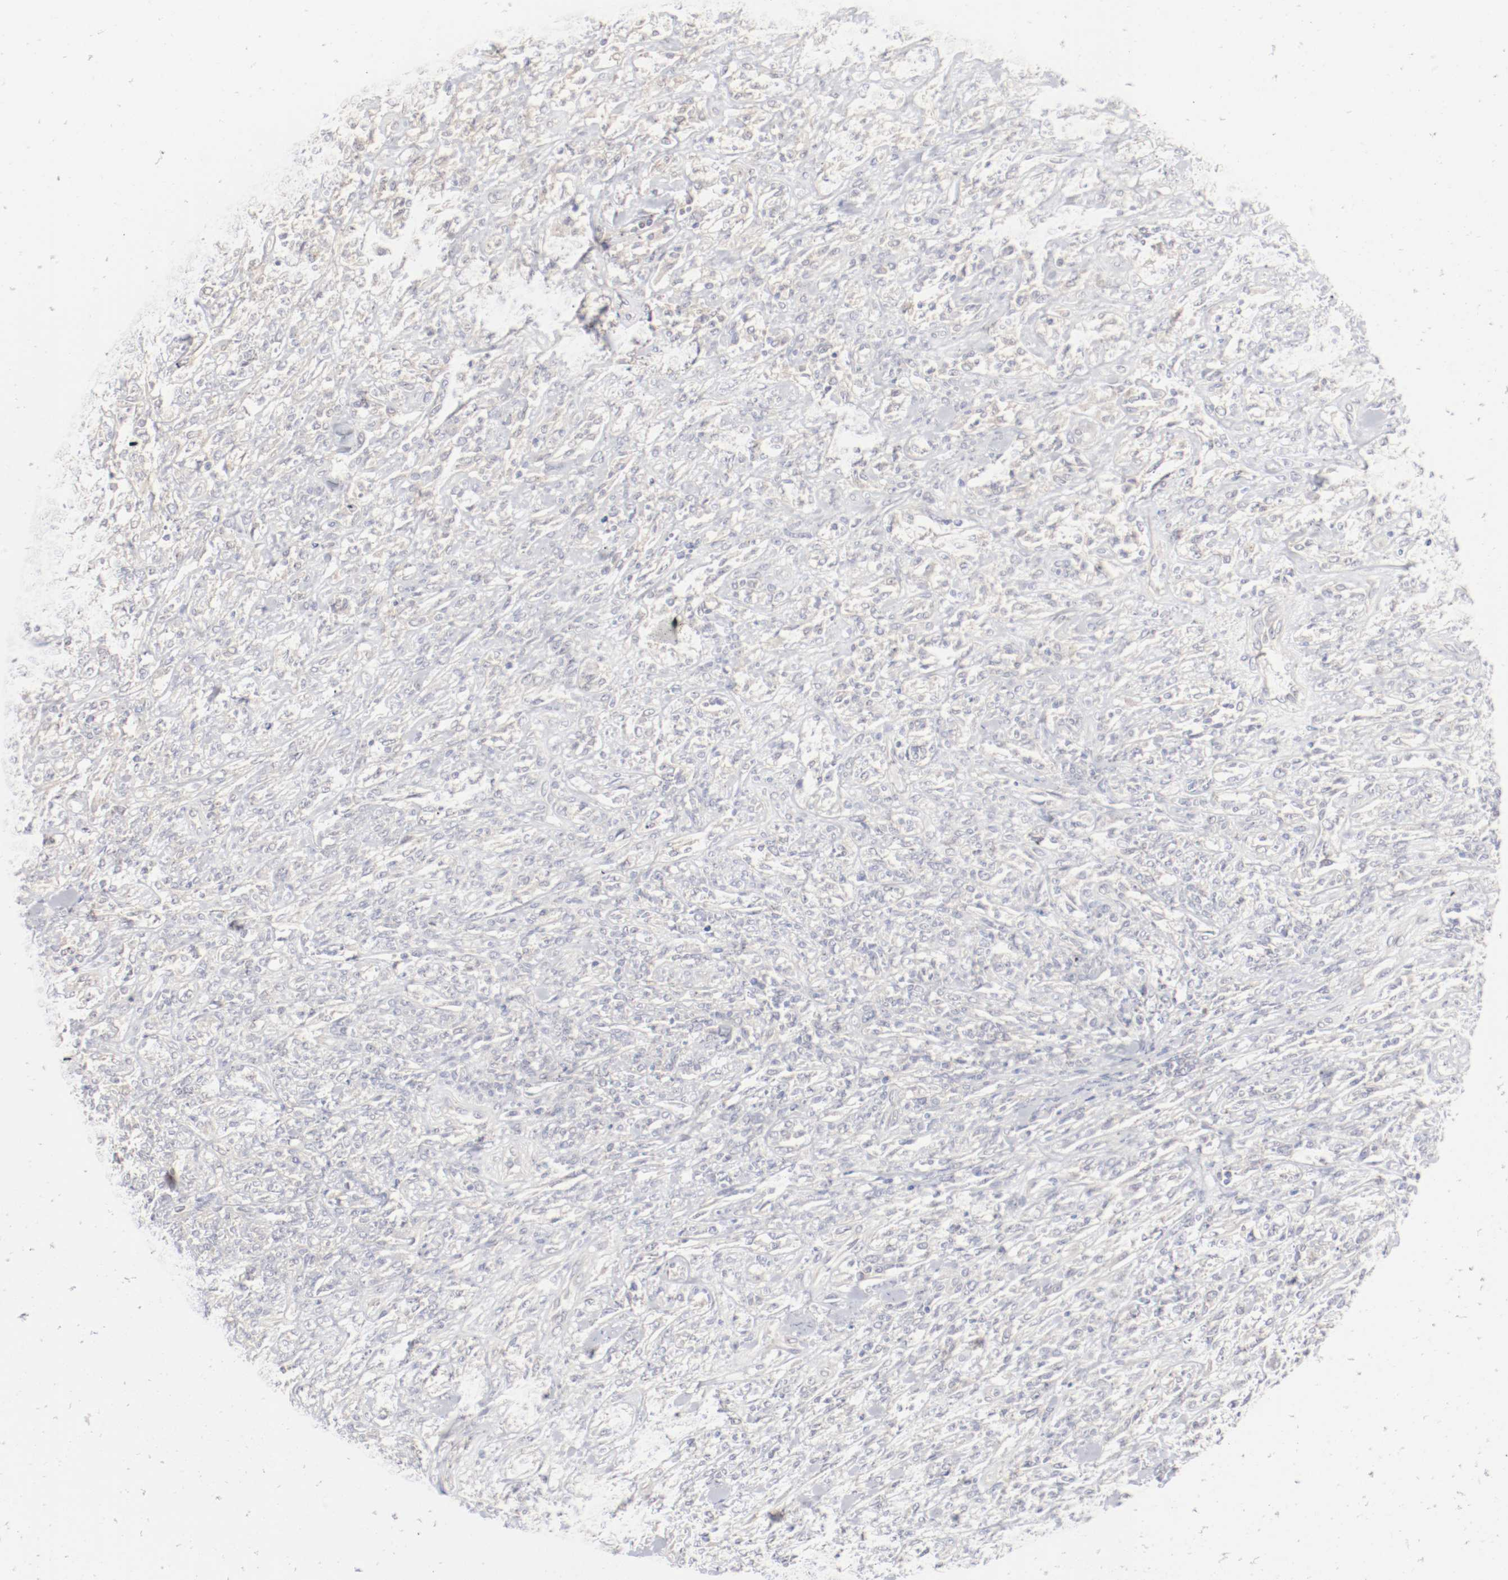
{"staining": {"intensity": "weak", "quantity": "25%-75%", "location": "cytoplasmic/membranous"}, "tissue": "lymphoma", "cell_type": "Tumor cells", "image_type": "cancer", "snomed": [{"axis": "morphology", "description": "Malignant lymphoma, non-Hodgkin's type, High grade"}, {"axis": "topography", "description": "Lymph node"}], "caption": "There is low levels of weak cytoplasmic/membranous expression in tumor cells of malignant lymphoma, non-Hodgkin's type (high-grade), as demonstrated by immunohistochemical staining (brown color).", "gene": "DNAL4", "patient": {"sex": "female", "age": 73}}